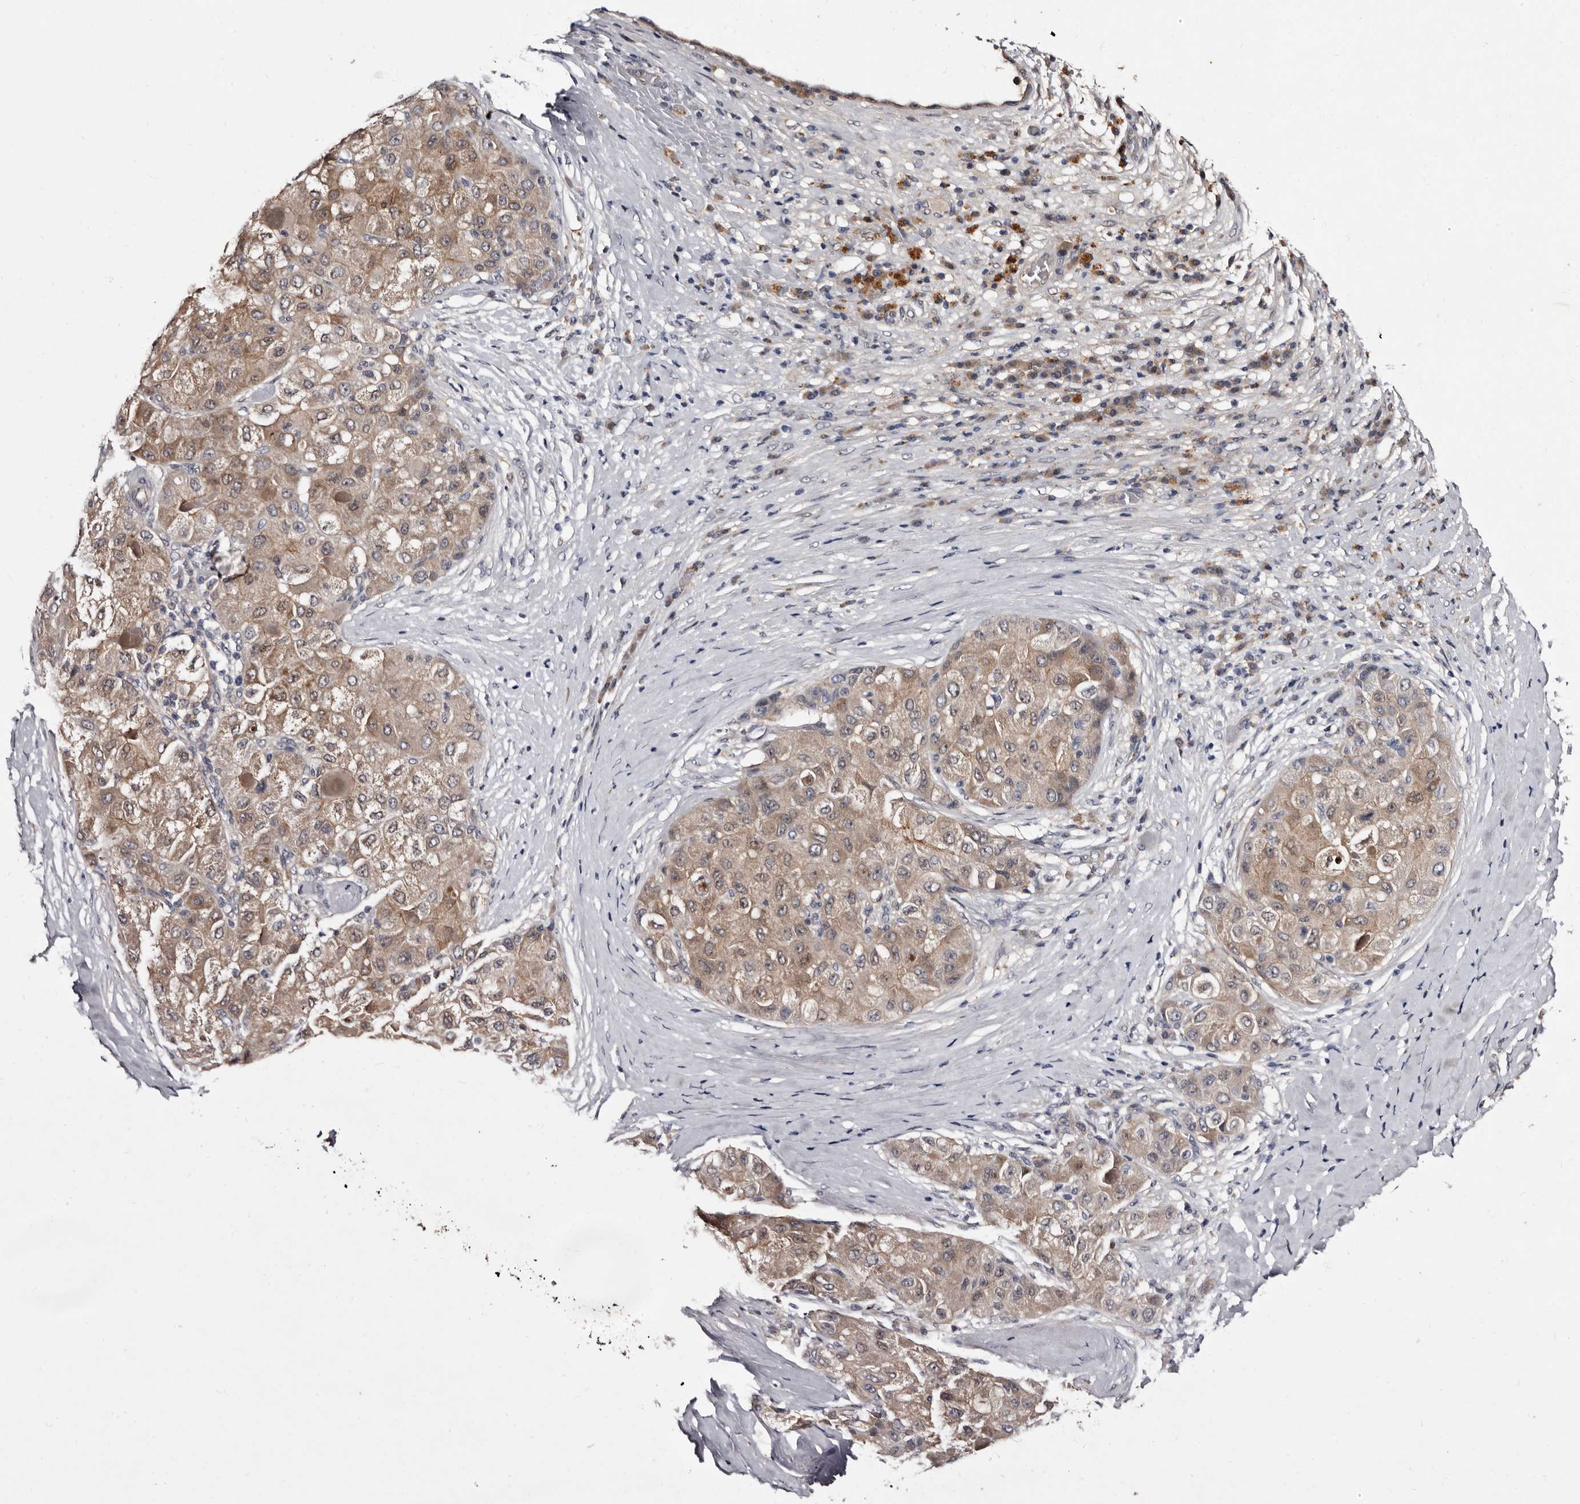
{"staining": {"intensity": "moderate", "quantity": ">75%", "location": "cytoplasmic/membranous"}, "tissue": "liver cancer", "cell_type": "Tumor cells", "image_type": "cancer", "snomed": [{"axis": "morphology", "description": "Carcinoma, Hepatocellular, NOS"}, {"axis": "topography", "description": "Liver"}], "caption": "Immunohistochemistry (IHC) histopathology image of neoplastic tissue: human liver cancer stained using immunohistochemistry (IHC) reveals medium levels of moderate protein expression localized specifically in the cytoplasmic/membranous of tumor cells, appearing as a cytoplasmic/membranous brown color.", "gene": "LANCL2", "patient": {"sex": "male", "age": 80}}